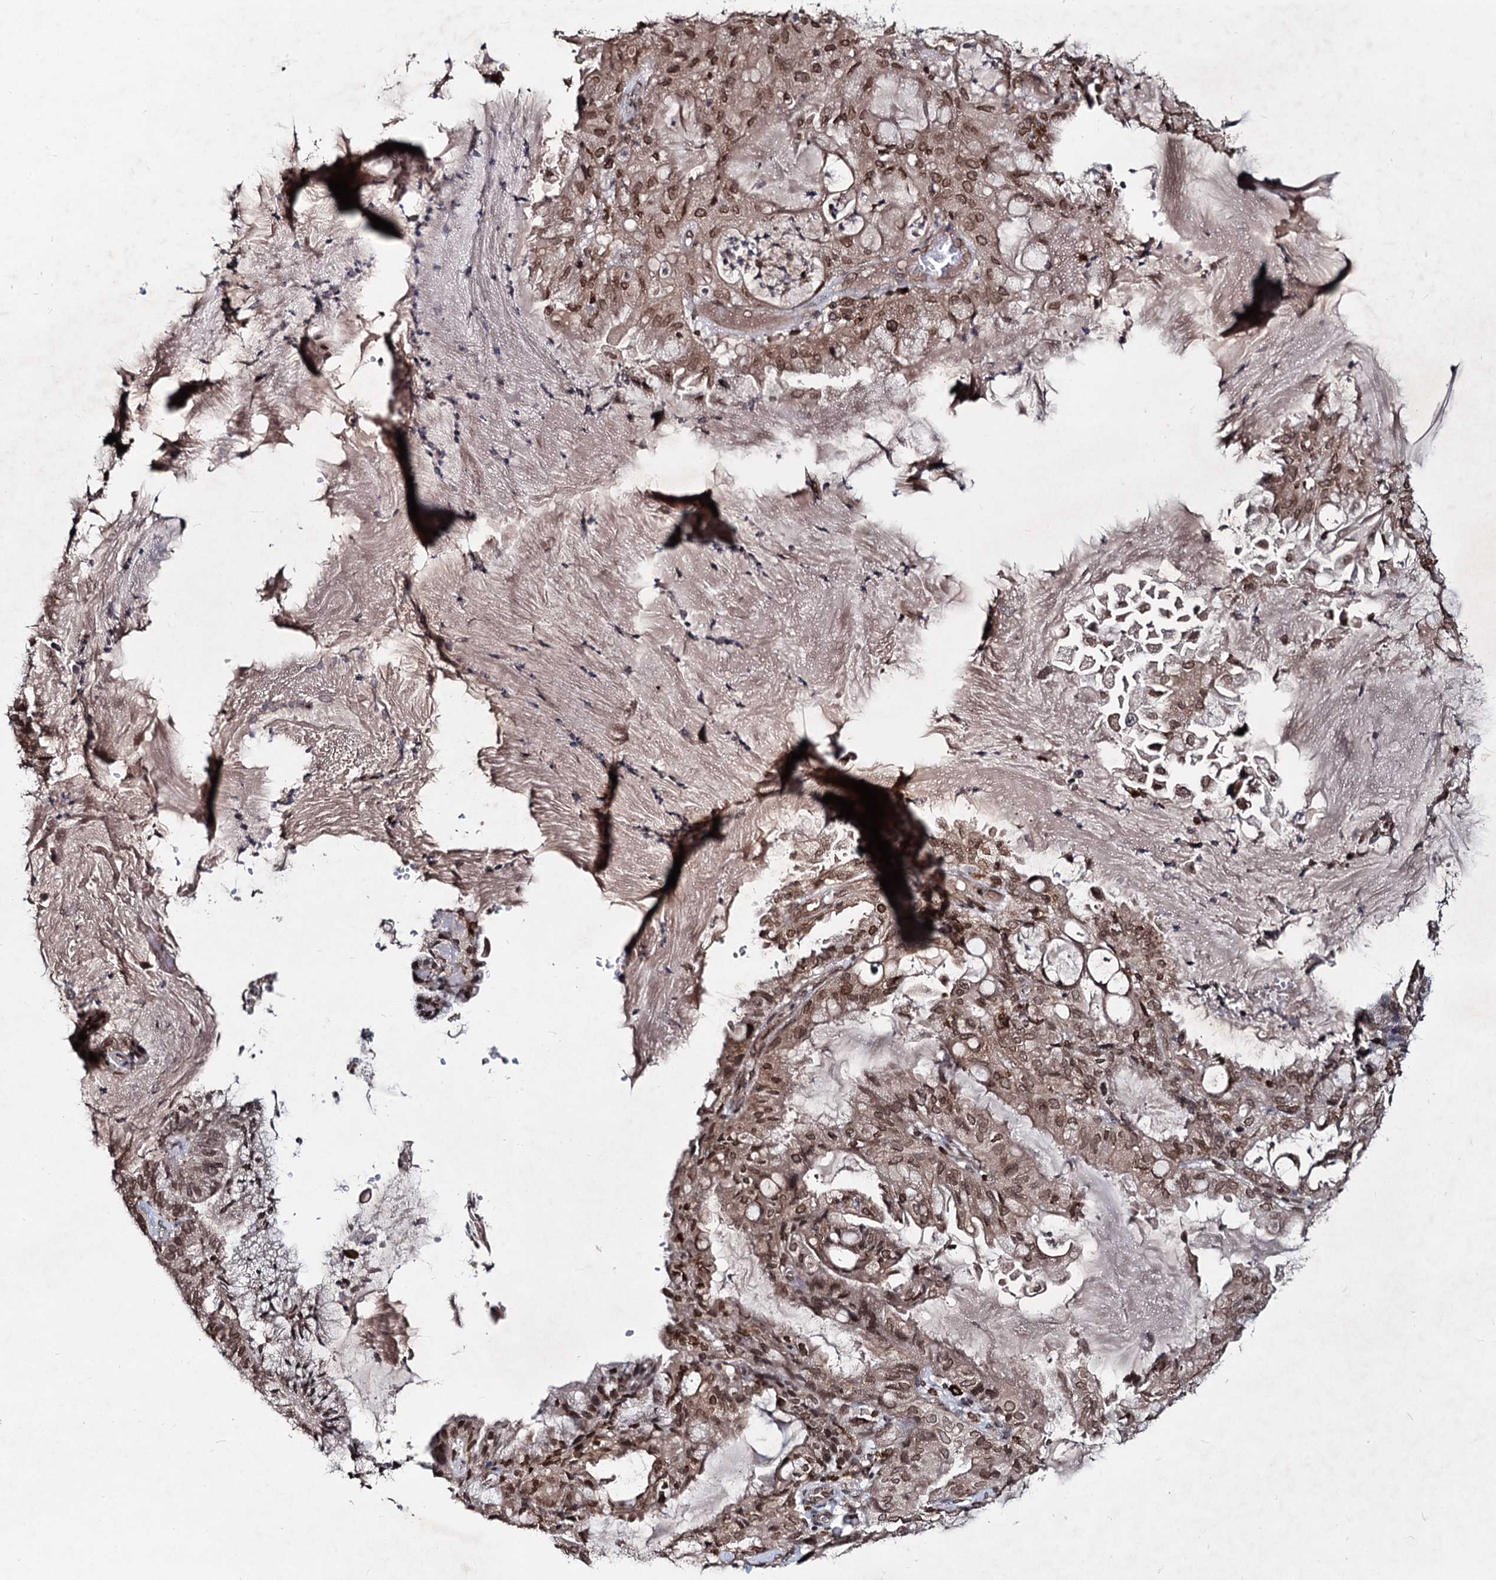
{"staining": {"intensity": "moderate", "quantity": ">75%", "location": "cytoplasmic/membranous,nuclear"}, "tissue": "endometrial cancer", "cell_type": "Tumor cells", "image_type": "cancer", "snomed": [{"axis": "morphology", "description": "Adenocarcinoma, NOS"}, {"axis": "topography", "description": "Endometrium"}], "caption": "This photomicrograph reveals IHC staining of endometrial cancer (adenocarcinoma), with medium moderate cytoplasmic/membranous and nuclear staining in about >75% of tumor cells.", "gene": "RNF6", "patient": {"sex": "female", "age": 86}}